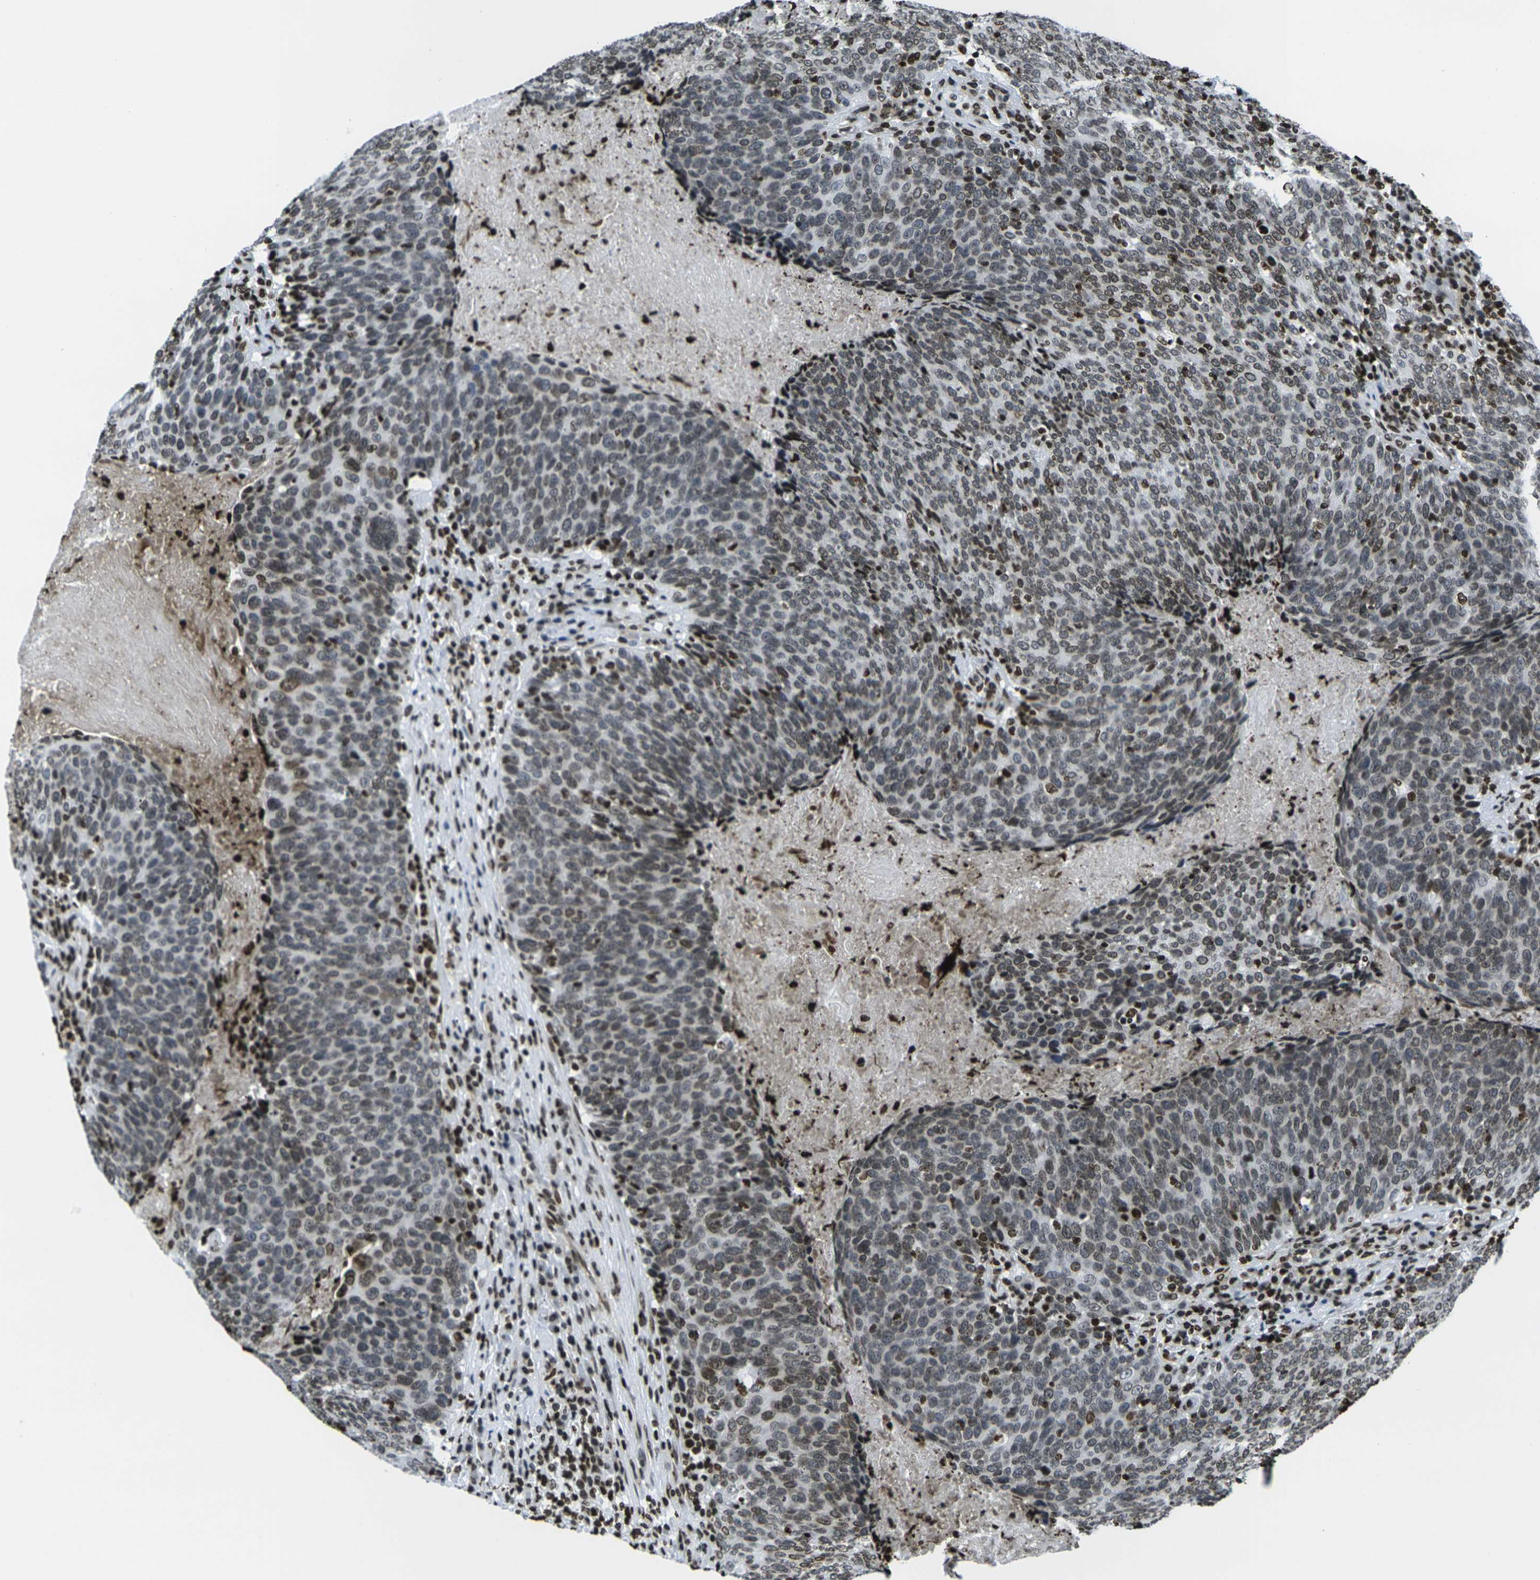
{"staining": {"intensity": "moderate", "quantity": ">75%", "location": "nuclear"}, "tissue": "head and neck cancer", "cell_type": "Tumor cells", "image_type": "cancer", "snomed": [{"axis": "morphology", "description": "Squamous cell carcinoma, NOS"}, {"axis": "morphology", "description": "Squamous cell carcinoma, metastatic, NOS"}, {"axis": "topography", "description": "Lymph node"}, {"axis": "topography", "description": "Head-Neck"}], "caption": "This histopathology image reveals head and neck squamous cell carcinoma stained with IHC to label a protein in brown. The nuclear of tumor cells show moderate positivity for the protein. Nuclei are counter-stained blue.", "gene": "H2AX", "patient": {"sex": "male", "age": 62}}